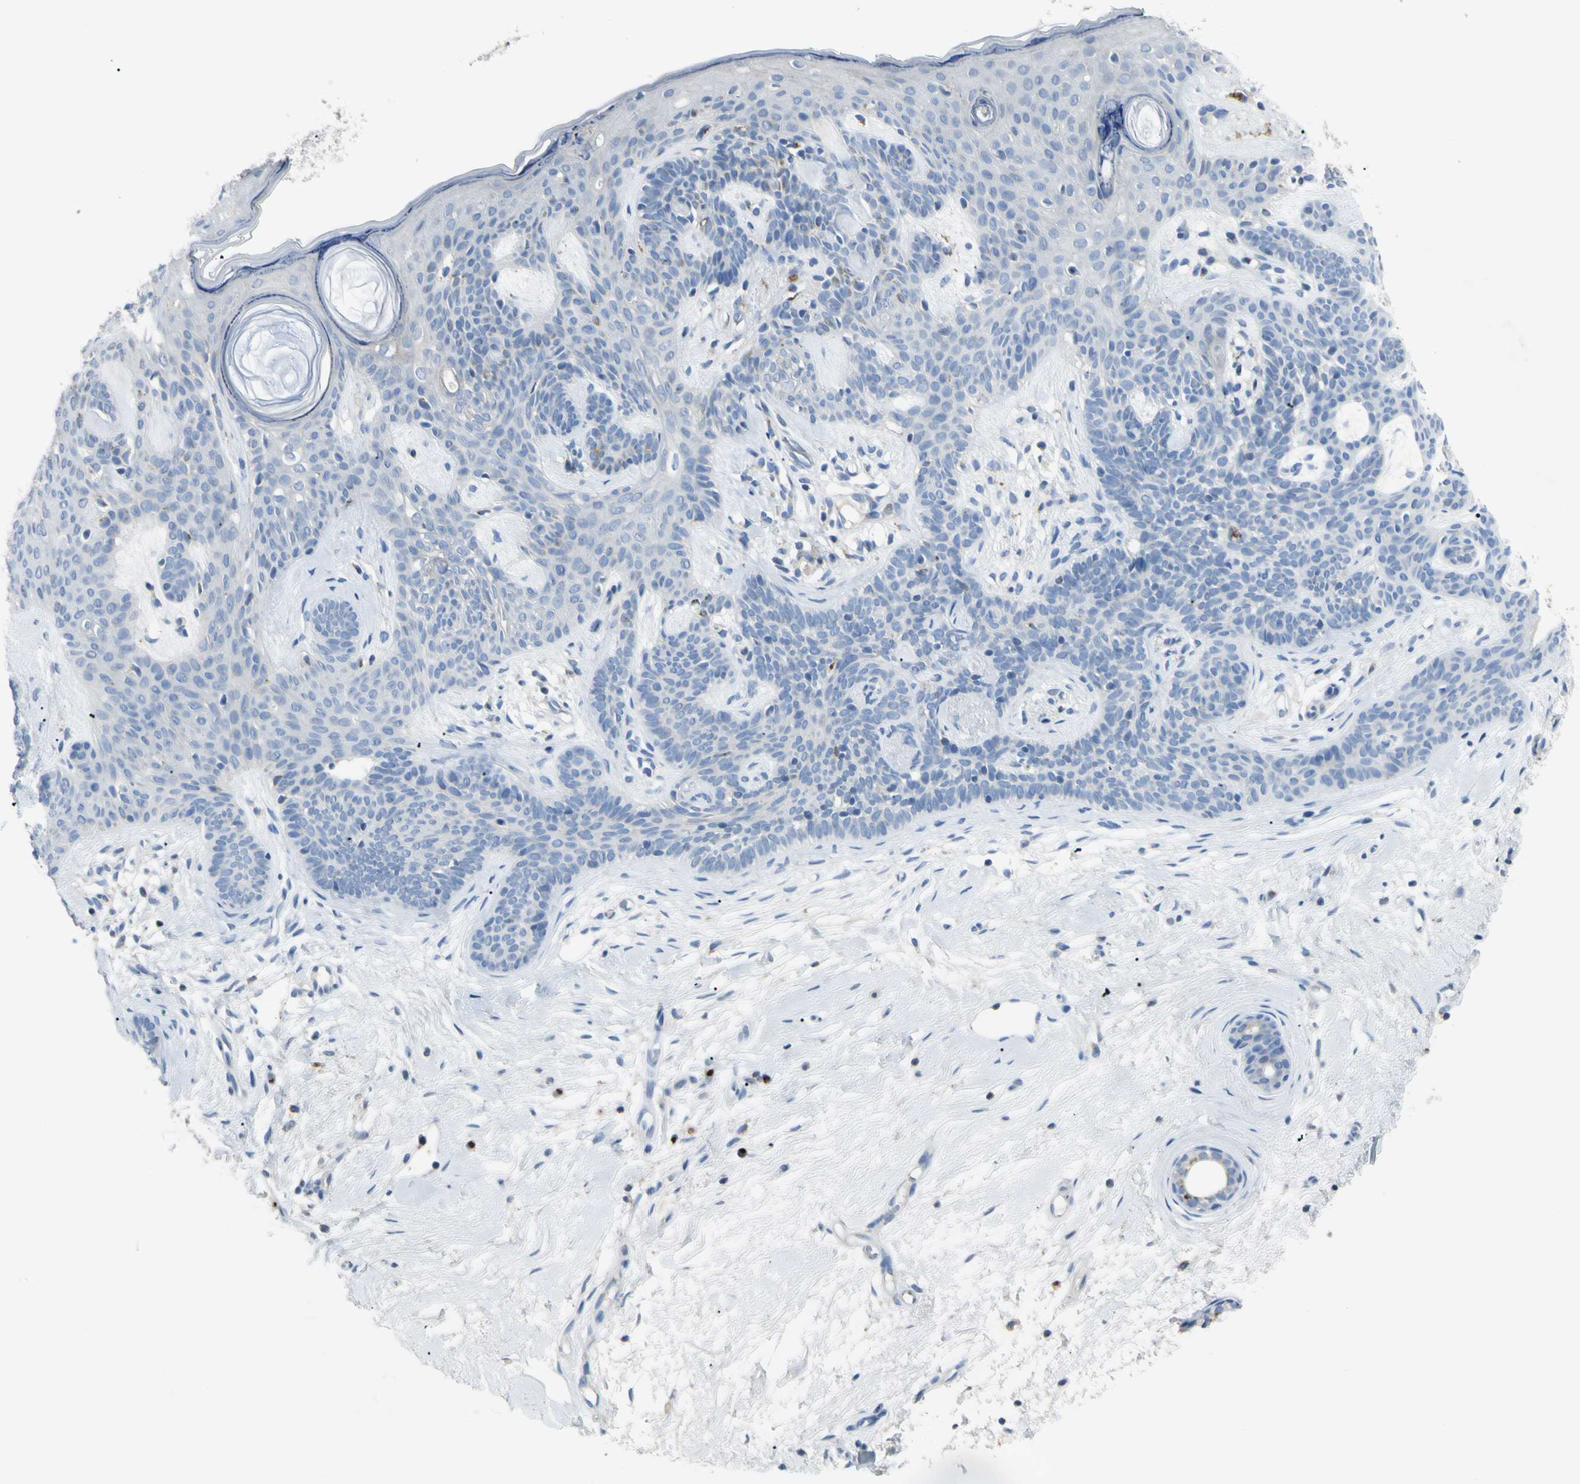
{"staining": {"intensity": "negative", "quantity": "none", "location": "none"}, "tissue": "skin cancer", "cell_type": "Tumor cells", "image_type": "cancer", "snomed": [{"axis": "morphology", "description": "Developmental malformation"}, {"axis": "morphology", "description": "Basal cell carcinoma"}, {"axis": "topography", "description": "Skin"}], "caption": "DAB immunohistochemical staining of skin cancer (basal cell carcinoma) reveals no significant staining in tumor cells. (Stains: DAB (3,3'-diaminobenzidine) immunohistochemistry with hematoxylin counter stain, Microscopy: brightfield microscopy at high magnification).", "gene": "B4GALT3", "patient": {"sex": "female", "age": 62}}